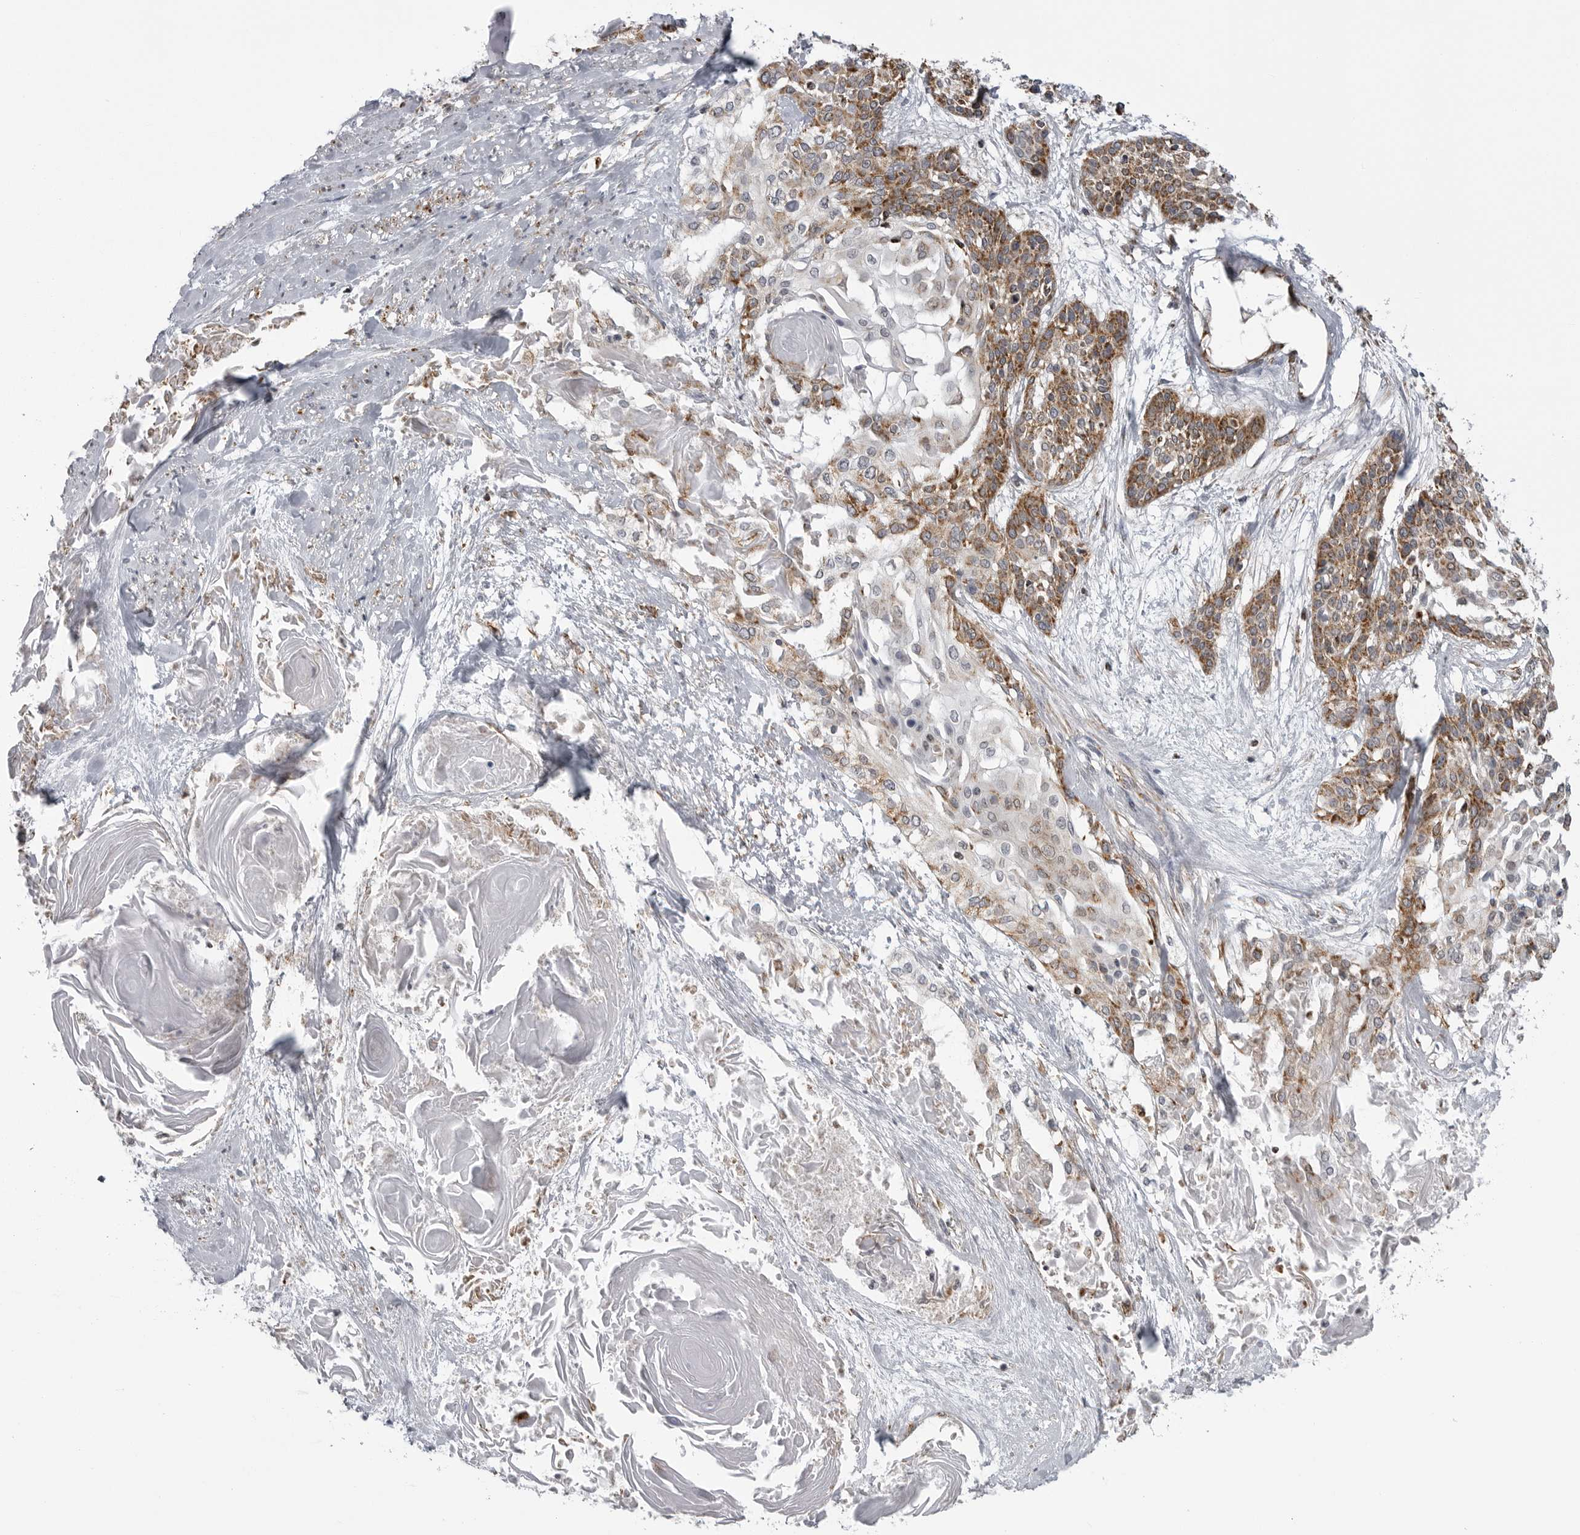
{"staining": {"intensity": "moderate", "quantity": ">75%", "location": "cytoplasmic/membranous"}, "tissue": "cervical cancer", "cell_type": "Tumor cells", "image_type": "cancer", "snomed": [{"axis": "morphology", "description": "Squamous cell carcinoma, NOS"}, {"axis": "topography", "description": "Cervix"}], "caption": "Cervical cancer (squamous cell carcinoma) stained with a protein marker demonstrates moderate staining in tumor cells.", "gene": "FH", "patient": {"sex": "female", "age": 57}}